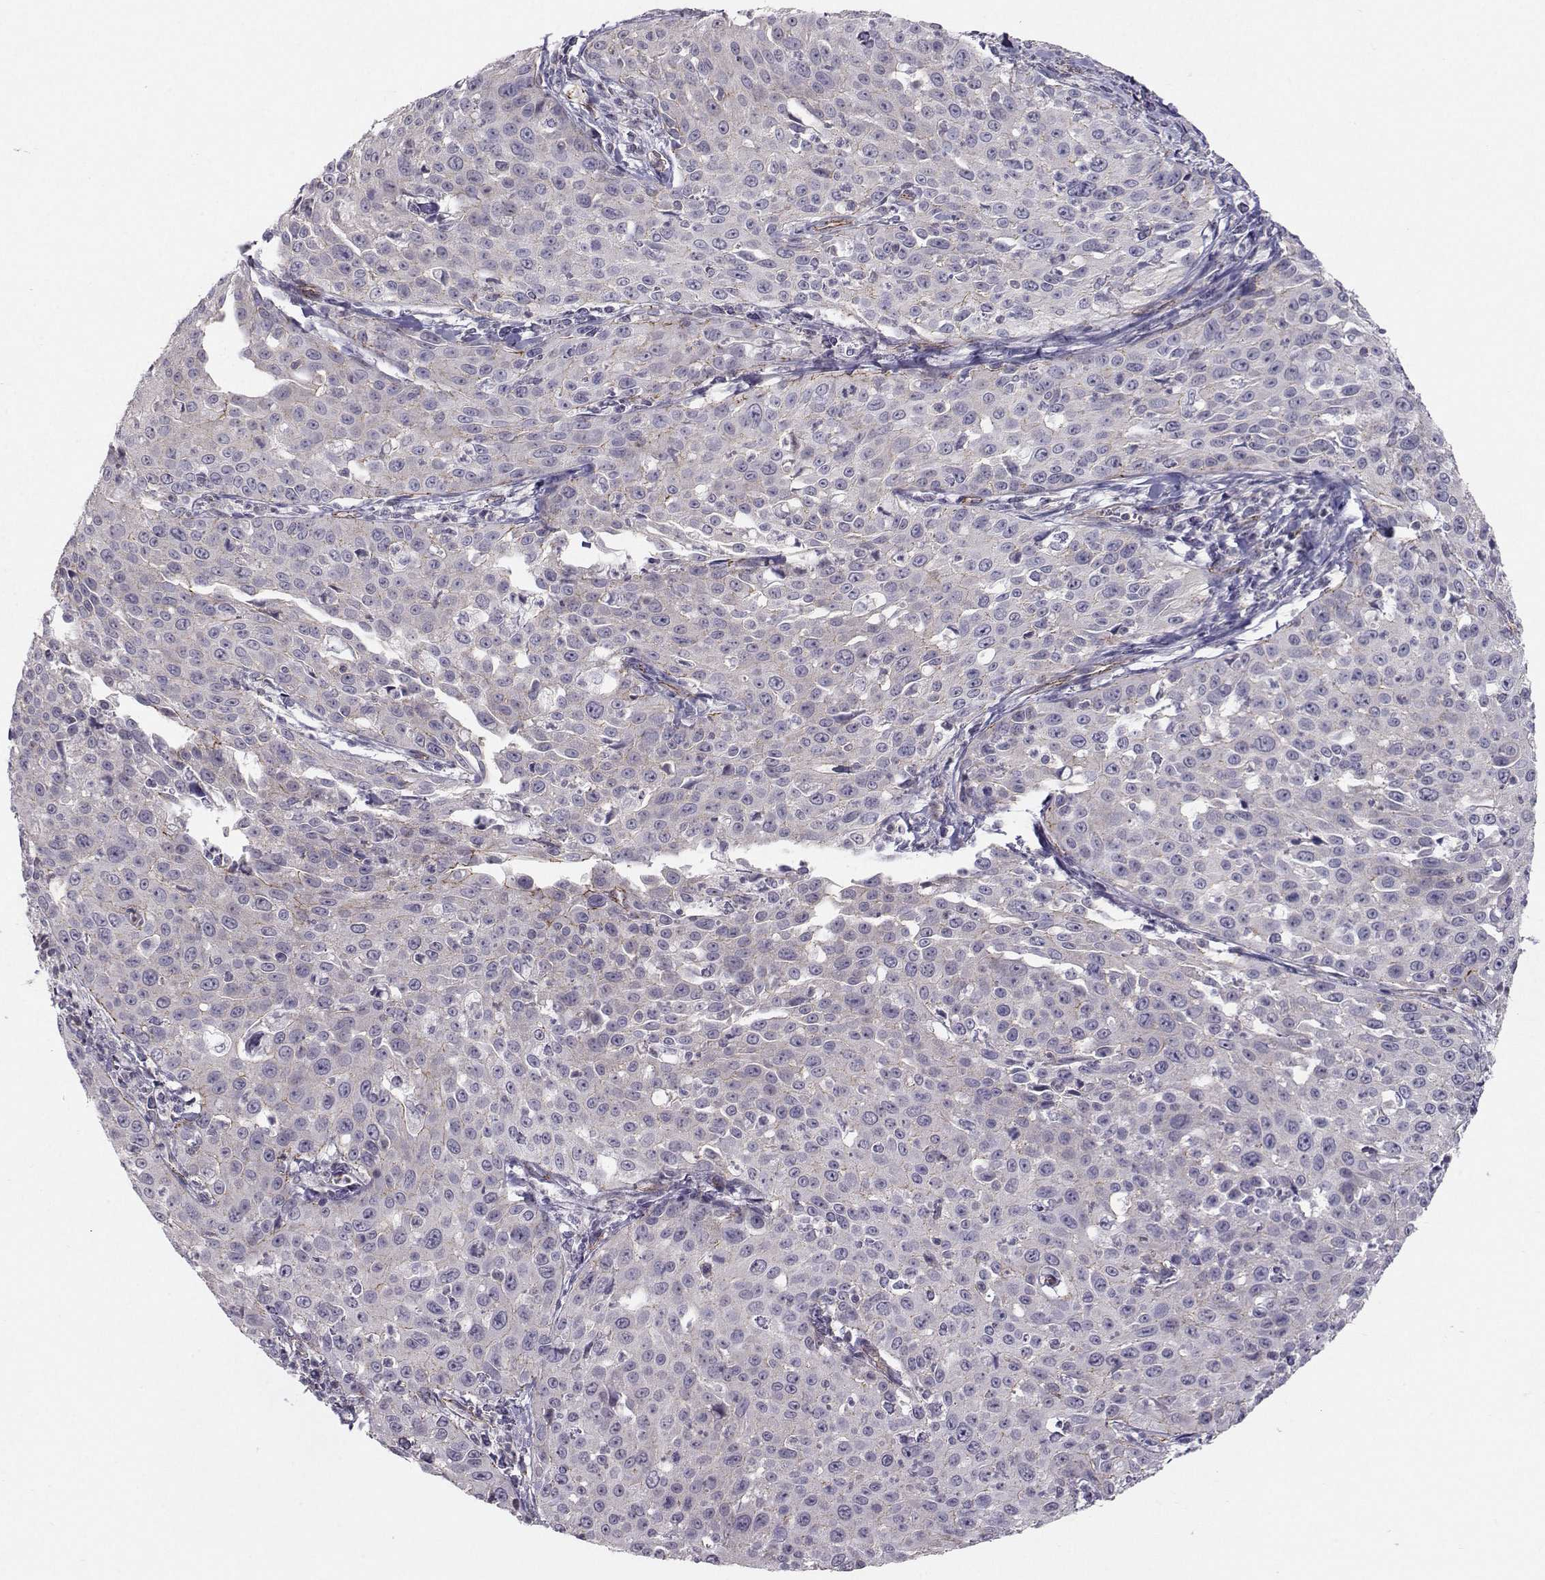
{"staining": {"intensity": "weak", "quantity": "<25%", "location": "cytoplasmic/membranous"}, "tissue": "cervical cancer", "cell_type": "Tumor cells", "image_type": "cancer", "snomed": [{"axis": "morphology", "description": "Squamous cell carcinoma, NOS"}, {"axis": "topography", "description": "Cervix"}], "caption": "High magnification brightfield microscopy of cervical squamous cell carcinoma stained with DAB (3,3'-diaminobenzidine) (brown) and counterstained with hematoxylin (blue): tumor cells show no significant staining.", "gene": "MAST1", "patient": {"sex": "female", "age": 26}}